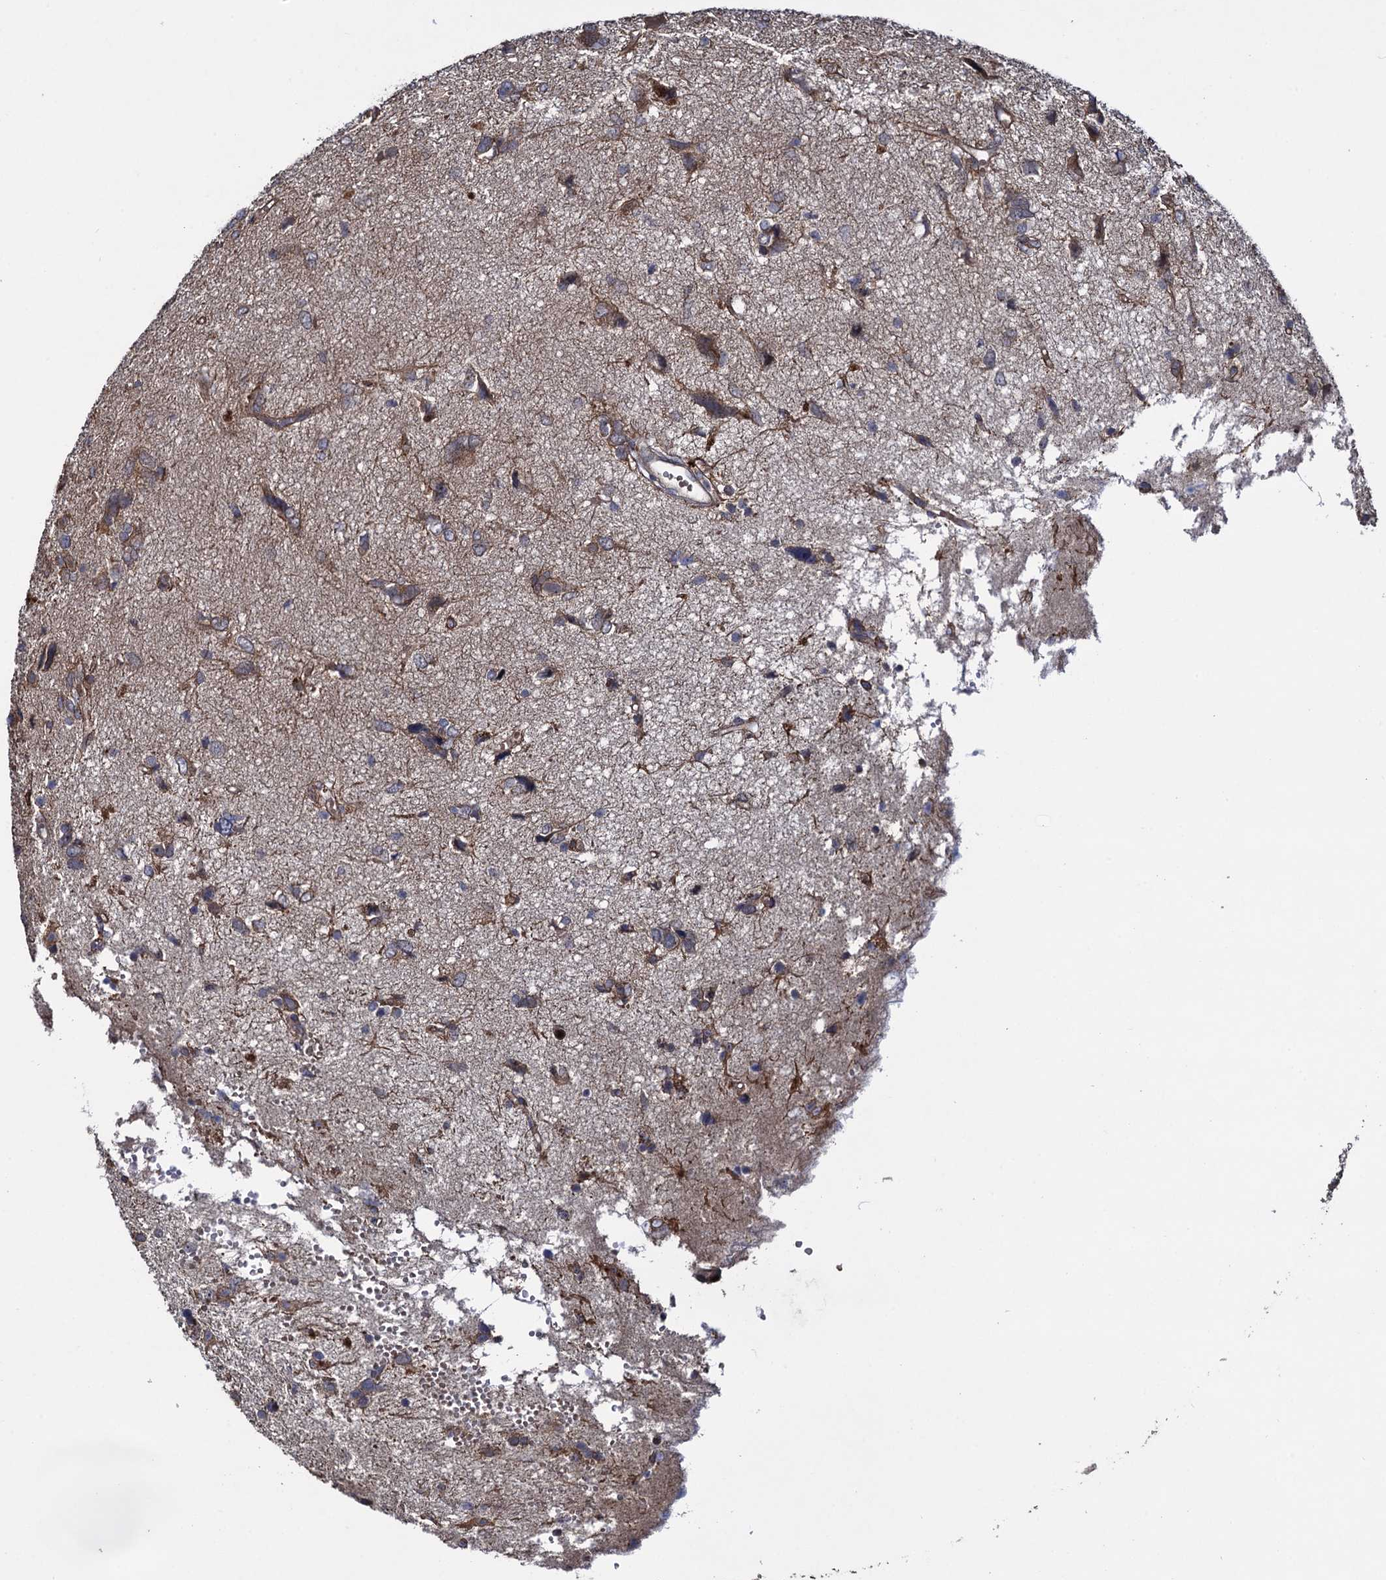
{"staining": {"intensity": "moderate", "quantity": ">75%", "location": "cytoplasmic/membranous"}, "tissue": "glioma", "cell_type": "Tumor cells", "image_type": "cancer", "snomed": [{"axis": "morphology", "description": "Glioma, malignant, High grade"}, {"axis": "topography", "description": "Brain"}], "caption": "Tumor cells demonstrate moderate cytoplasmic/membranous staining in about >75% of cells in glioma.", "gene": "HAUS1", "patient": {"sex": "female", "age": 59}}